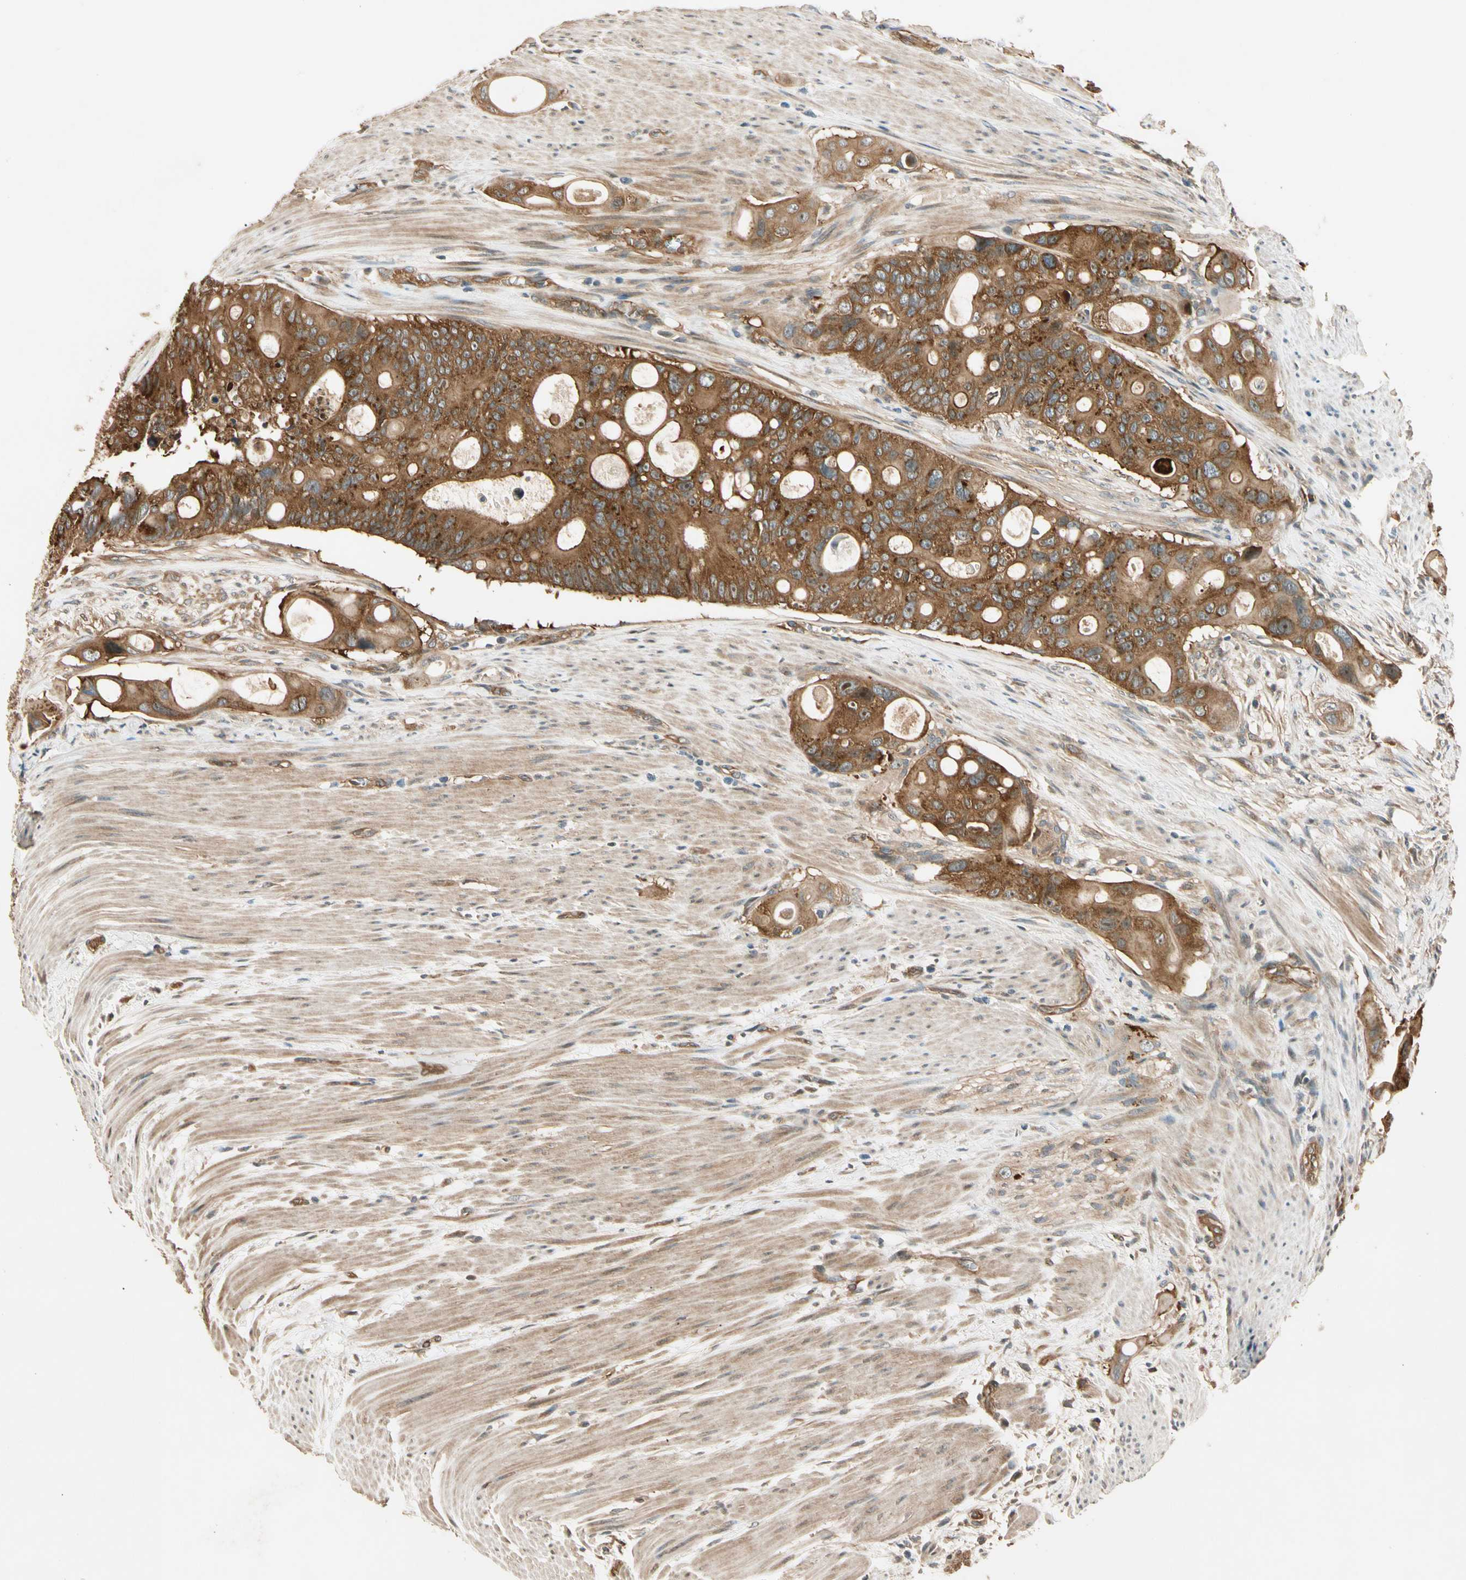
{"staining": {"intensity": "moderate", "quantity": ">75%", "location": "cytoplasmic/membranous"}, "tissue": "colorectal cancer", "cell_type": "Tumor cells", "image_type": "cancer", "snomed": [{"axis": "morphology", "description": "Adenocarcinoma, NOS"}, {"axis": "topography", "description": "Colon"}], "caption": "The image displays staining of colorectal cancer (adenocarcinoma), revealing moderate cytoplasmic/membranous protein expression (brown color) within tumor cells. (DAB (3,3'-diaminobenzidine) IHC, brown staining for protein, blue staining for nuclei).", "gene": "ROCK2", "patient": {"sex": "female", "age": 57}}